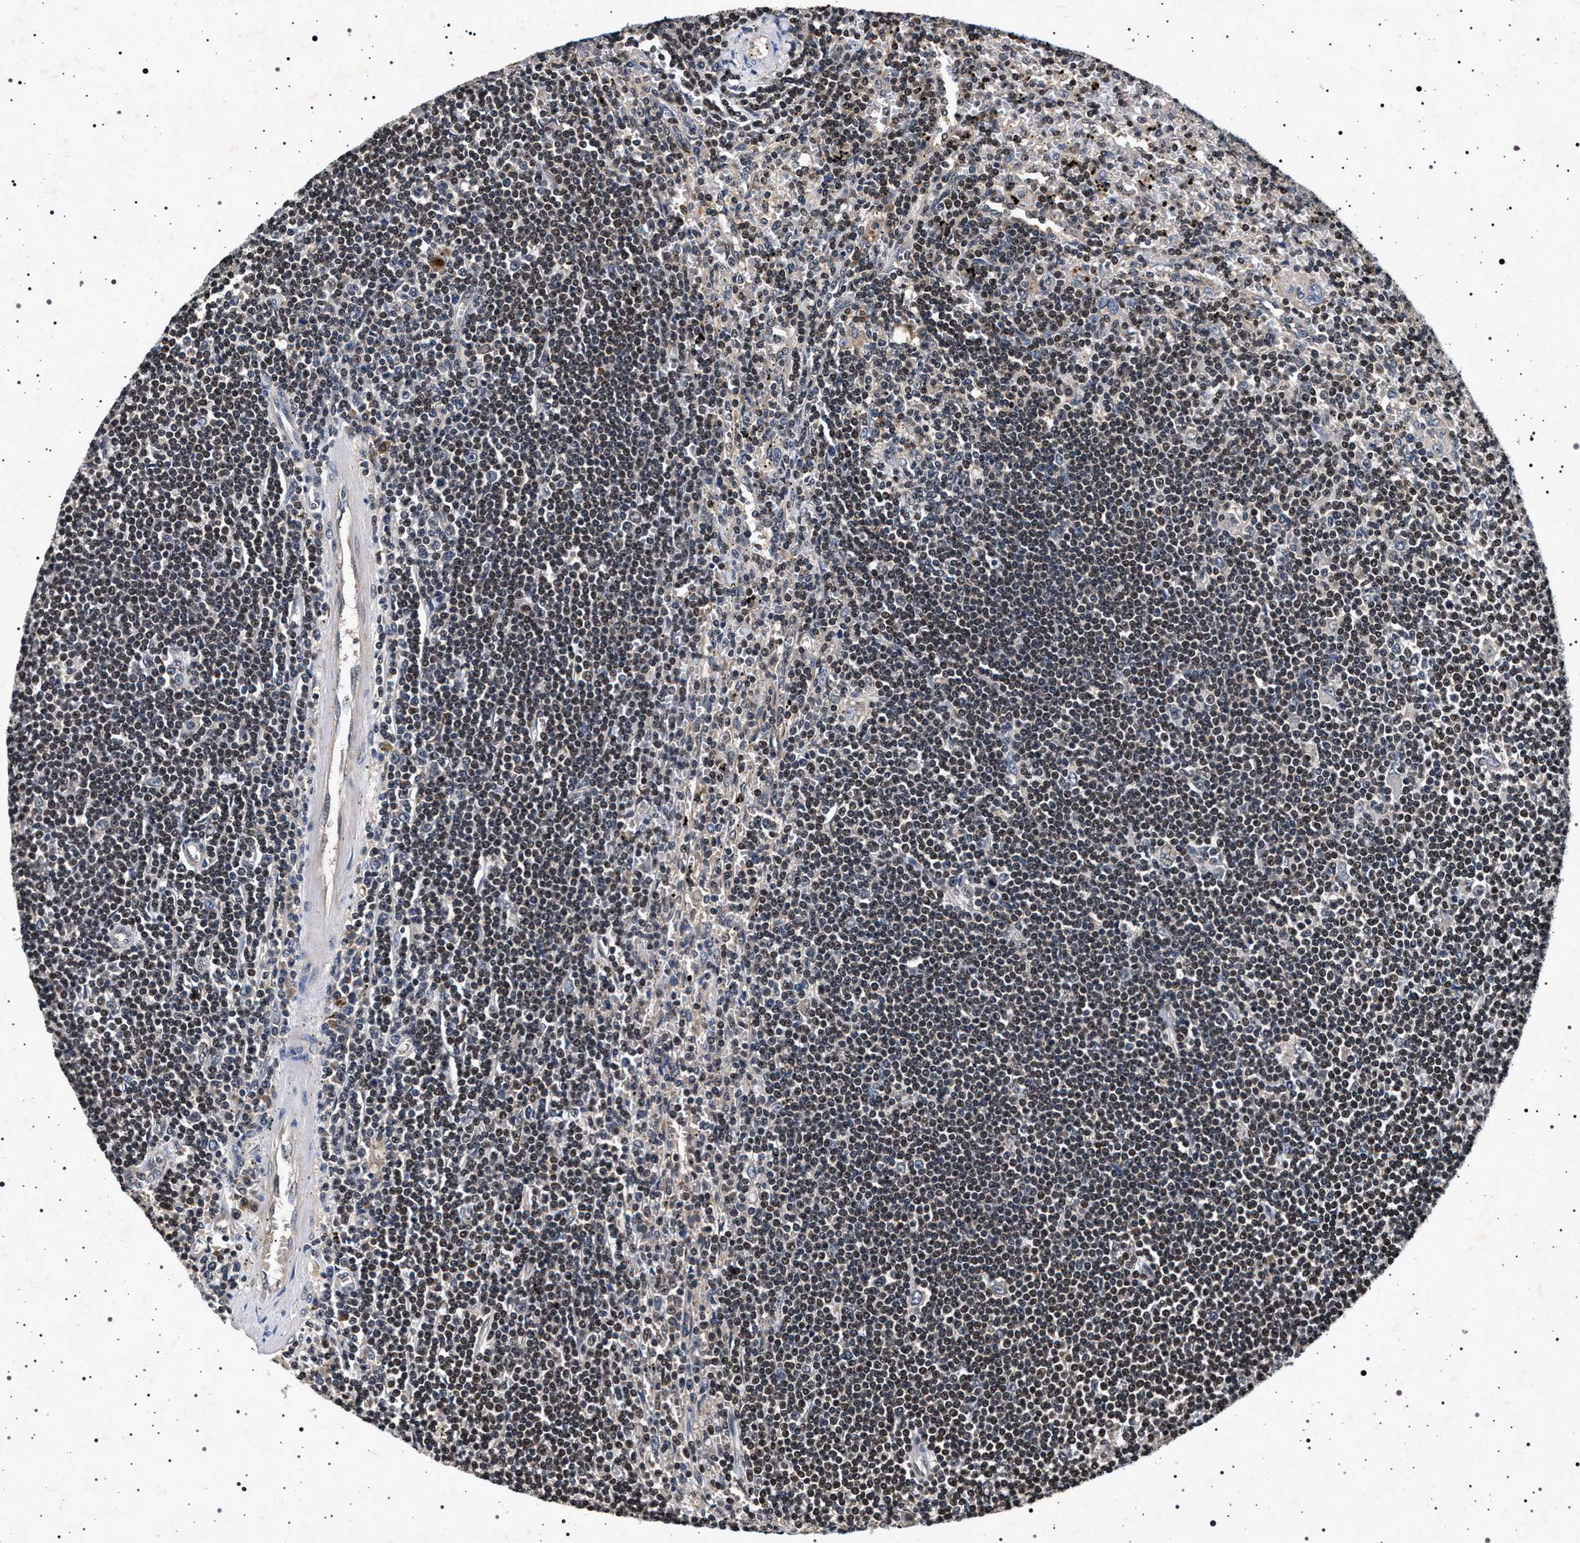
{"staining": {"intensity": "negative", "quantity": "none", "location": "none"}, "tissue": "lymphoma", "cell_type": "Tumor cells", "image_type": "cancer", "snomed": [{"axis": "morphology", "description": "Malignant lymphoma, non-Hodgkin's type, Low grade"}, {"axis": "topography", "description": "Spleen"}], "caption": "The photomicrograph demonstrates no significant staining in tumor cells of low-grade malignant lymphoma, non-Hodgkin's type.", "gene": "CDKN1B", "patient": {"sex": "male", "age": 76}}